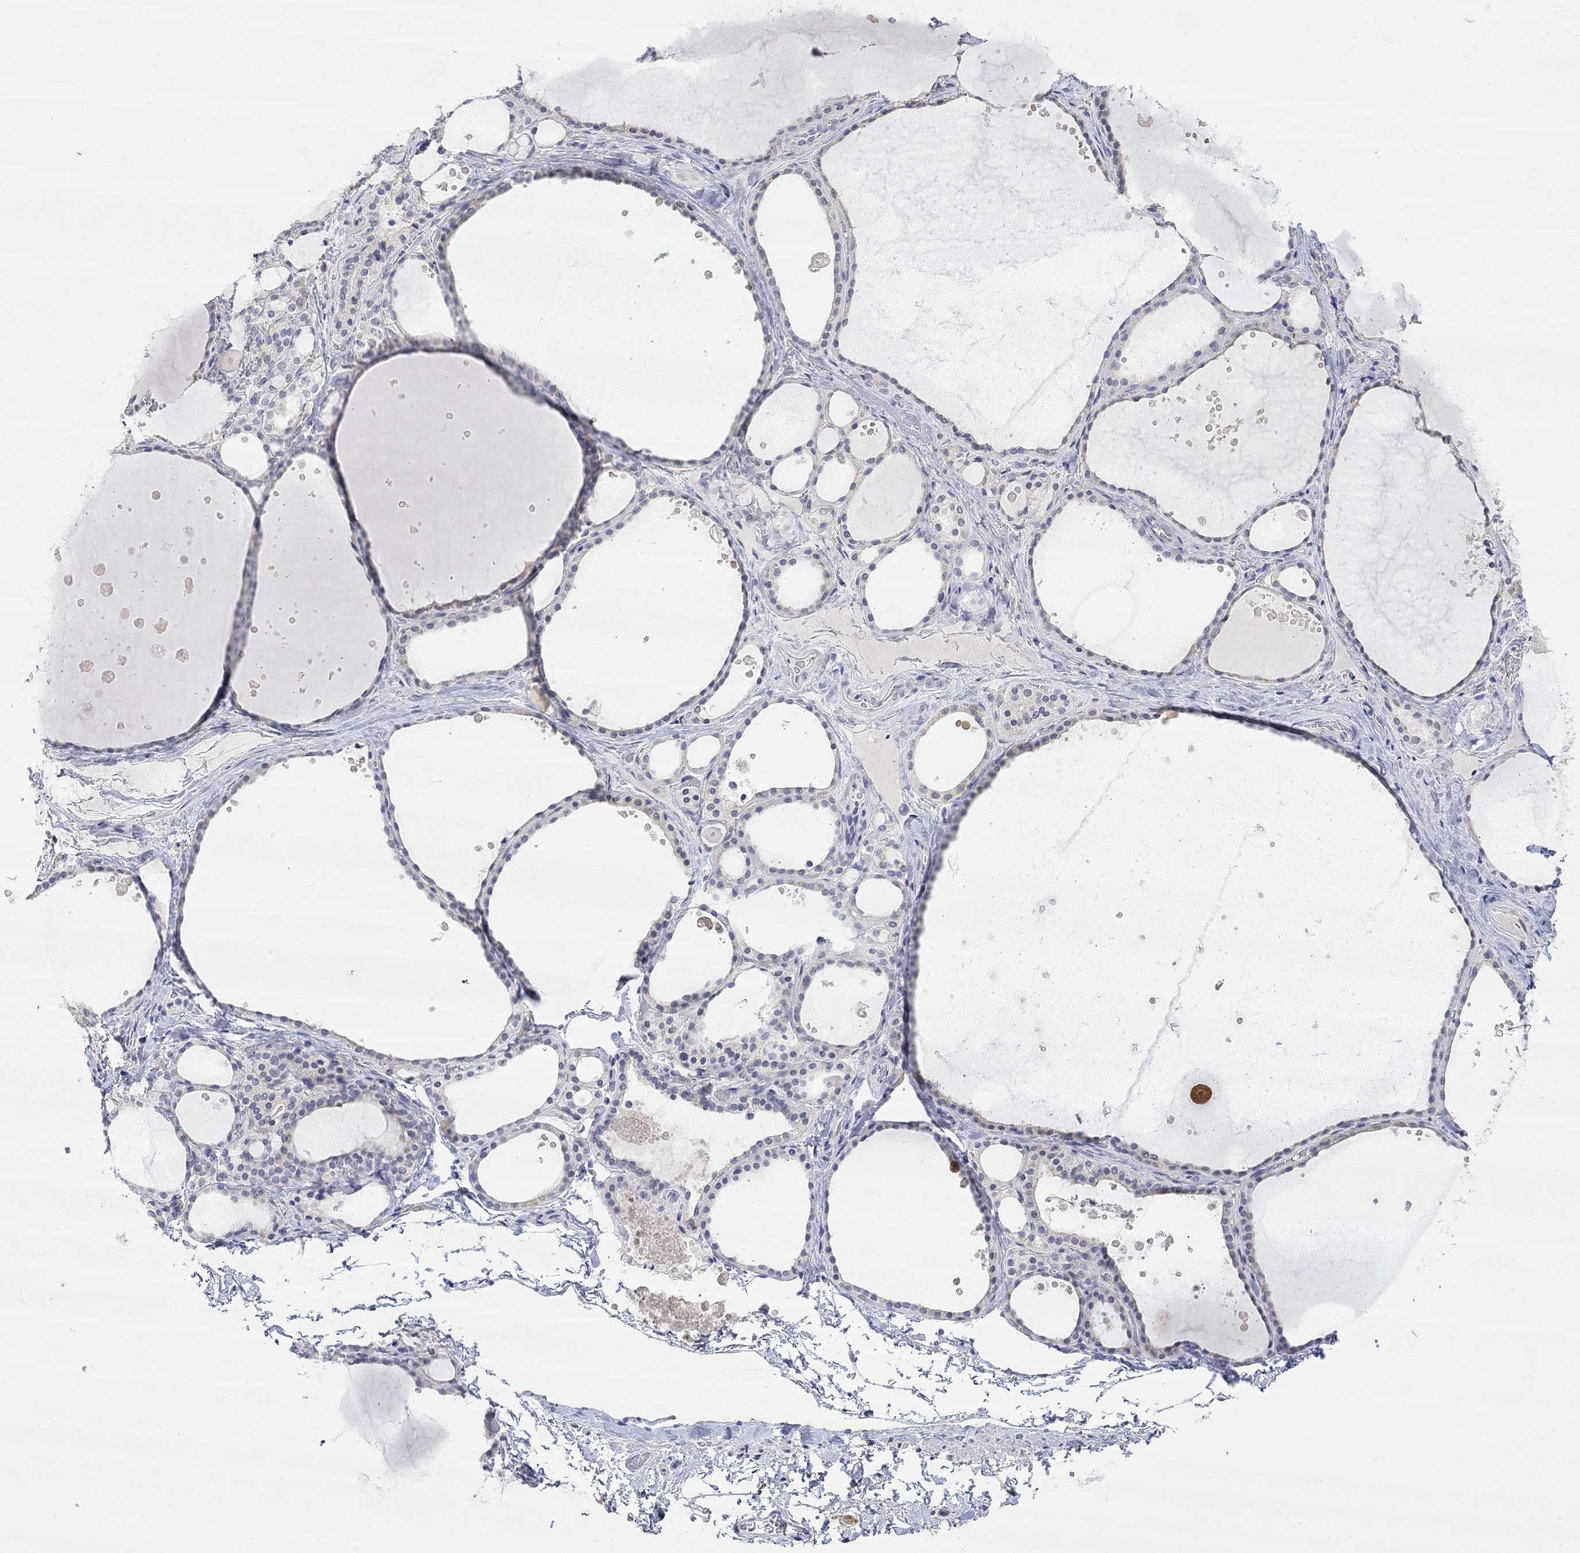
{"staining": {"intensity": "negative", "quantity": "none", "location": "none"}, "tissue": "thyroid gland", "cell_type": "Glandular cells", "image_type": "normal", "snomed": [{"axis": "morphology", "description": "Normal tissue, NOS"}, {"axis": "topography", "description": "Thyroid gland"}], "caption": "Glandular cells show no significant positivity in normal thyroid gland.", "gene": "FNDC5", "patient": {"sex": "male", "age": 63}}